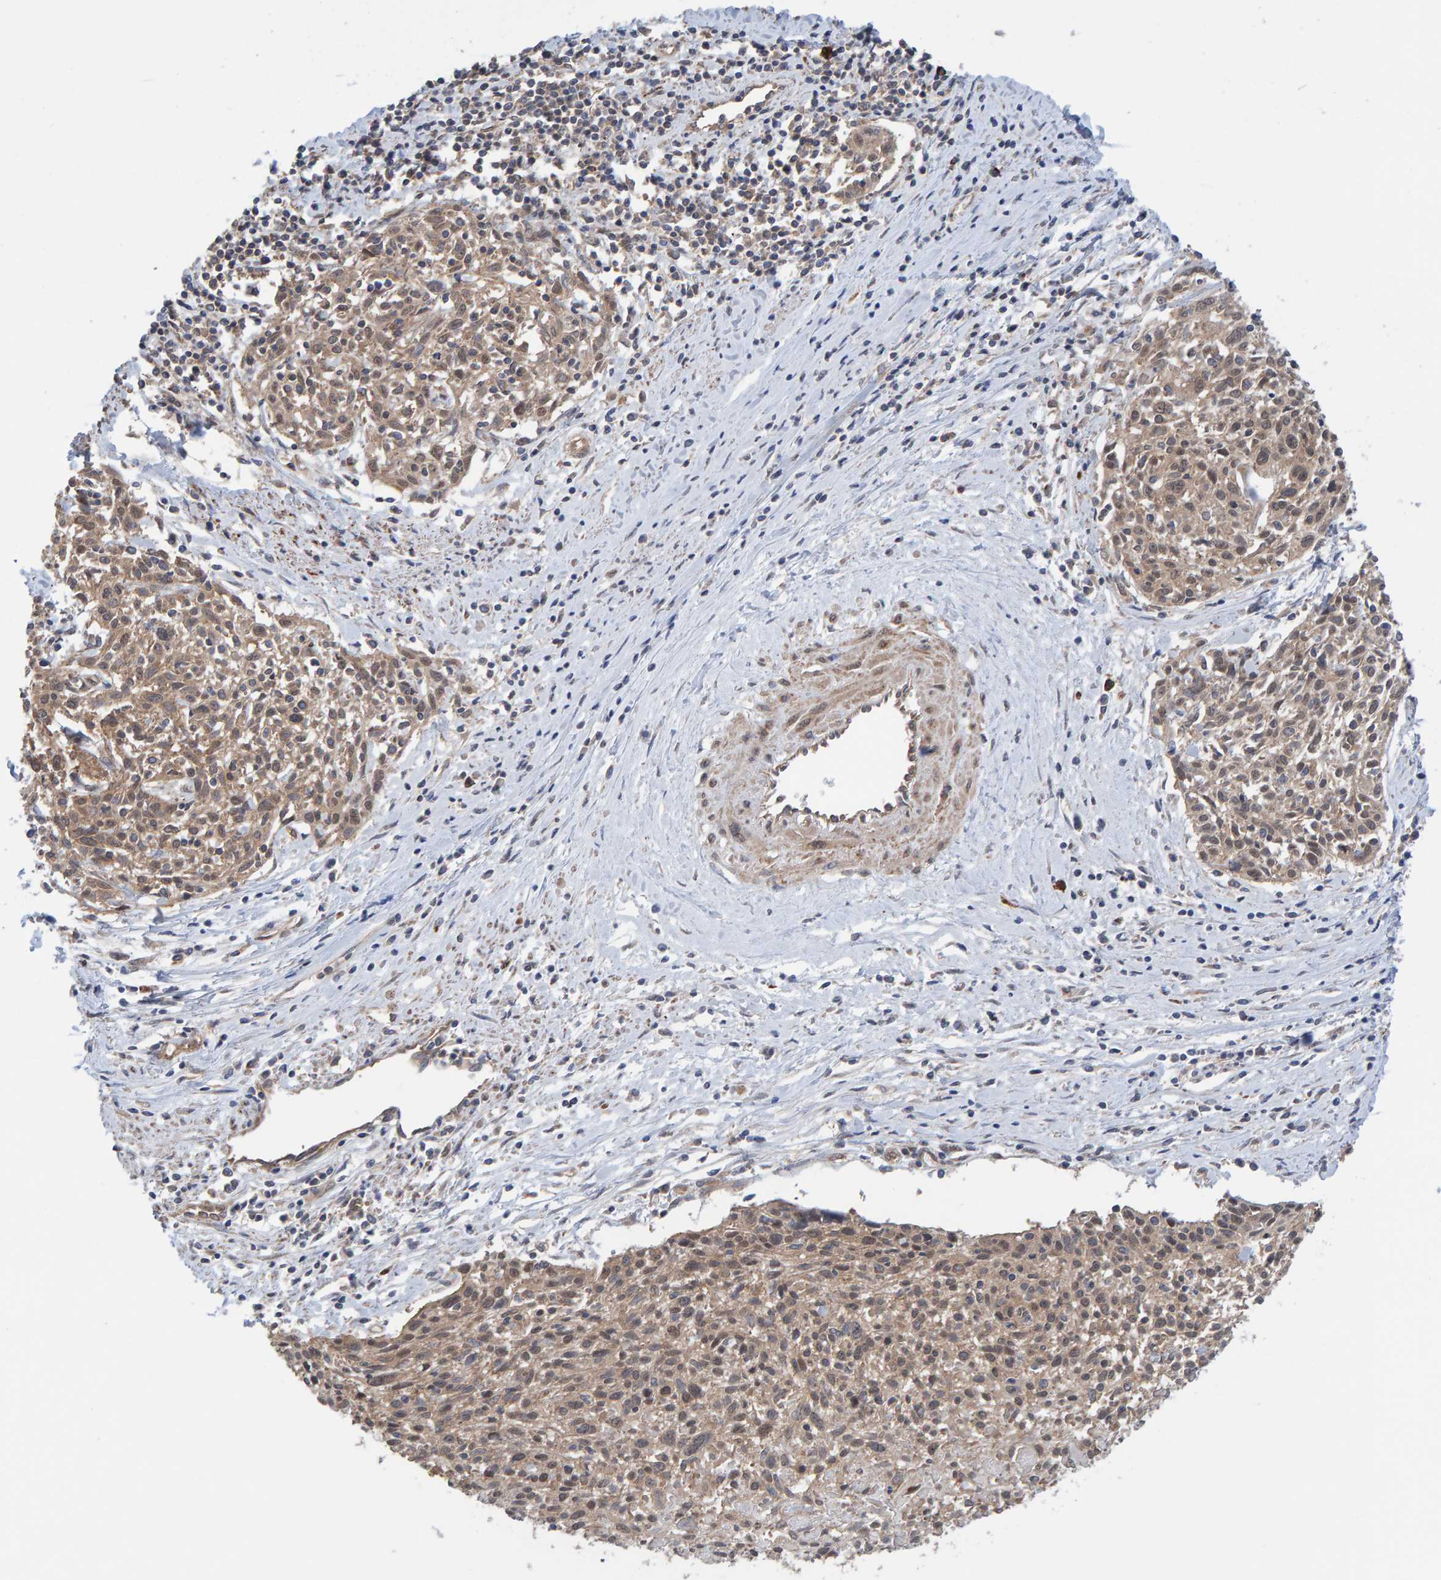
{"staining": {"intensity": "weak", "quantity": ">75%", "location": "cytoplasmic/membranous"}, "tissue": "cervical cancer", "cell_type": "Tumor cells", "image_type": "cancer", "snomed": [{"axis": "morphology", "description": "Squamous cell carcinoma, NOS"}, {"axis": "topography", "description": "Cervix"}], "caption": "Protein staining of cervical cancer tissue exhibits weak cytoplasmic/membranous positivity in approximately >75% of tumor cells.", "gene": "LRSAM1", "patient": {"sex": "female", "age": 51}}